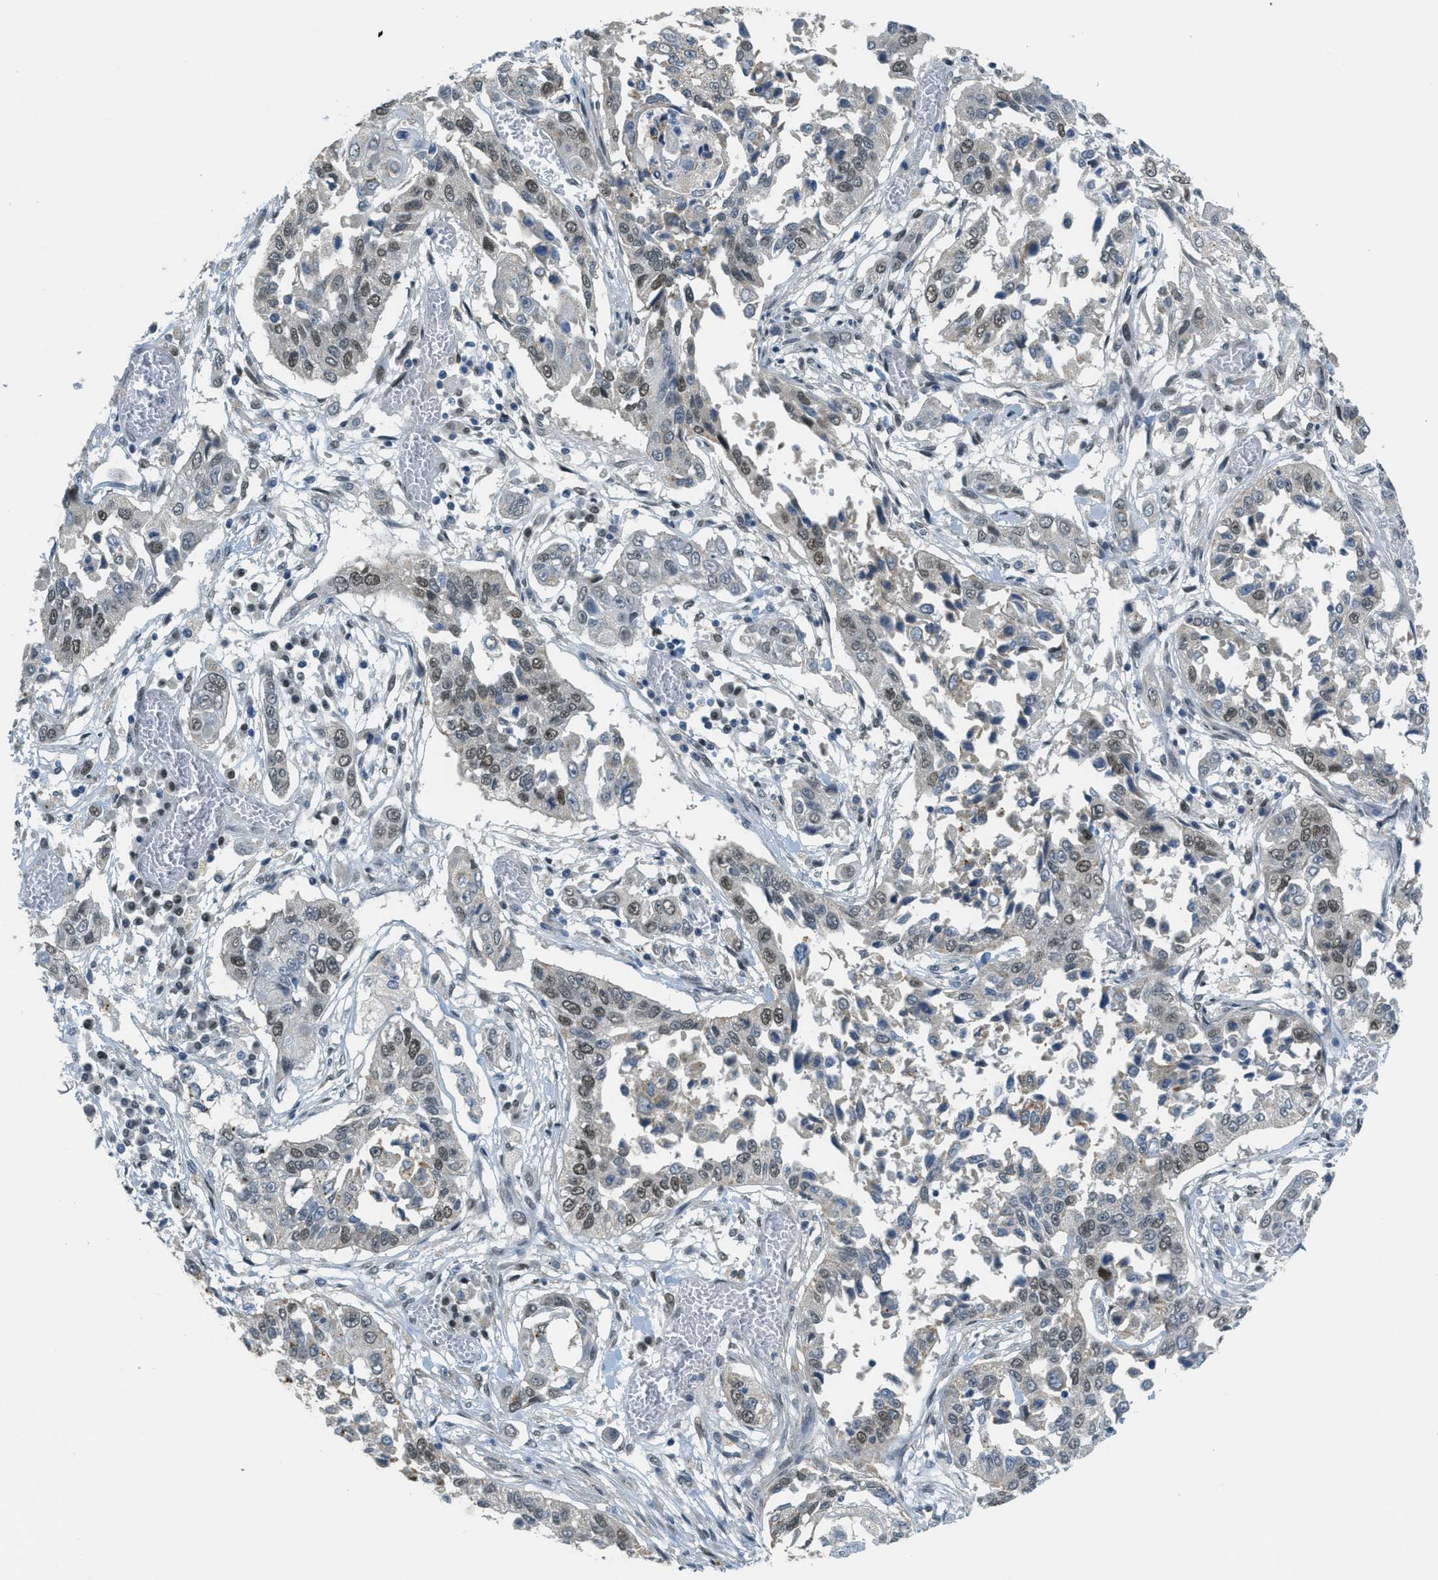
{"staining": {"intensity": "weak", "quantity": "25%-75%", "location": "nuclear"}, "tissue": "lung cancer", "cell_type": "Tumor cells", "image_type": "cancer", "snomed": [{"axis": "morphology", "description": "Squamous cell carcinoma, NOS"}, {"axis": "topography", "description": "Lung"}], "caption": "High-magnification brightfield microscopy of lung cancer (squamous cell carcinoma) stained with DAB (brown) and counterstained with hematoxylin (blue). tumor cells exhibit weak nuclear expression is present in approximately25%-75% of cells.", "gene": "TCF3", "patient": {"sex": "male", "age": 71}}